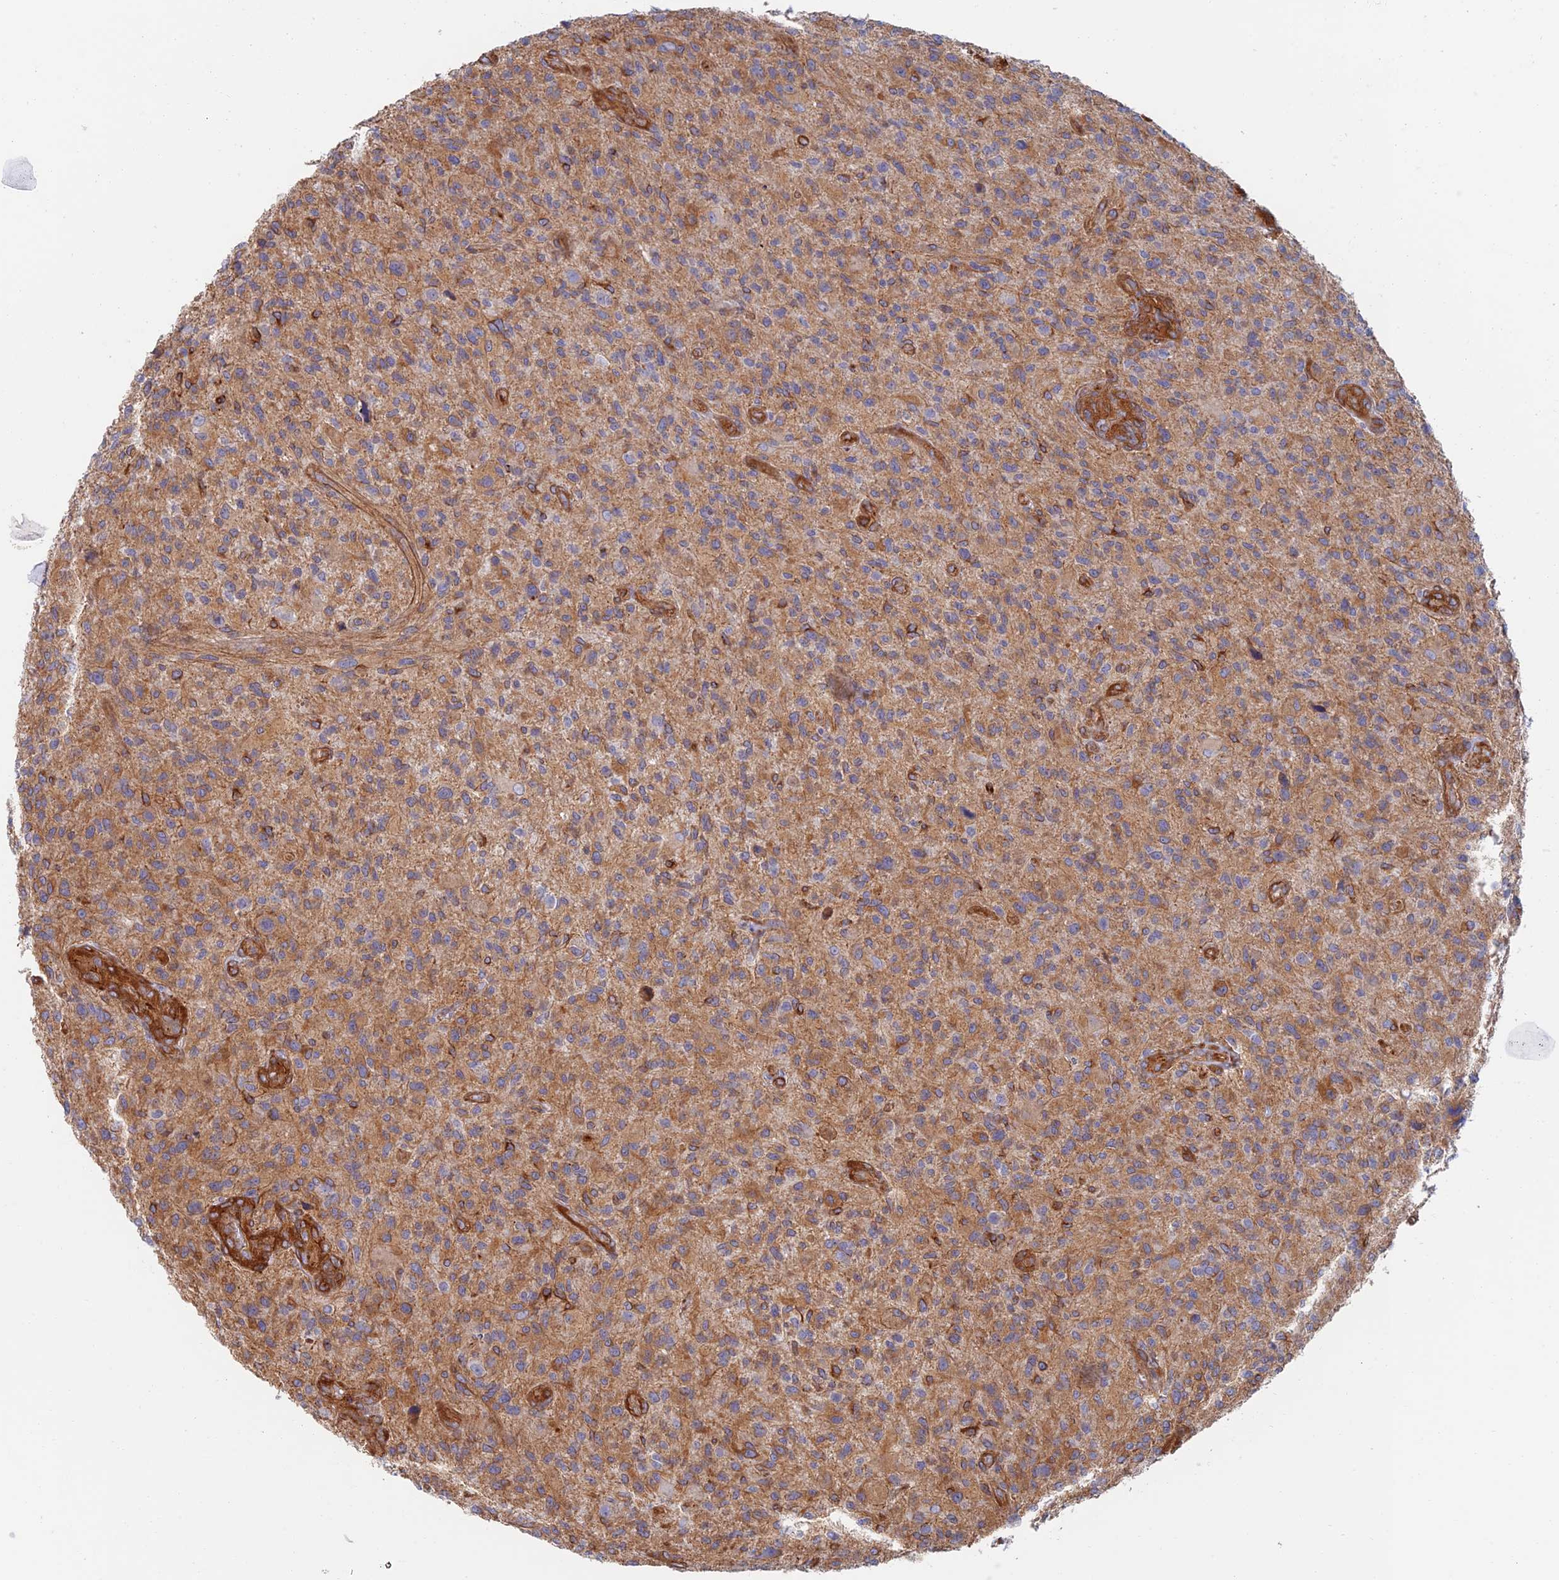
{"staining": {"intensity": "moderate", "quantity": ">75%", "location": "cytoplasmic/membranous"}, "tissue": "glioma", "cell_type": "Tumor cells", "image_type": "cancer", "snomed": [{"axis": "morphology", "description": "Glioma, malignant, High grade"}, {"axis": "topography", "description": "Brain"}], "caption": "Protein staining of glioma tissue displays moderate cytoplasmic/membranous staining in approximately >75% of tumor cells. Nuclei are stained in blue.", "gene": "PAK4", "patient": {"sex": "male", "age": 47}}